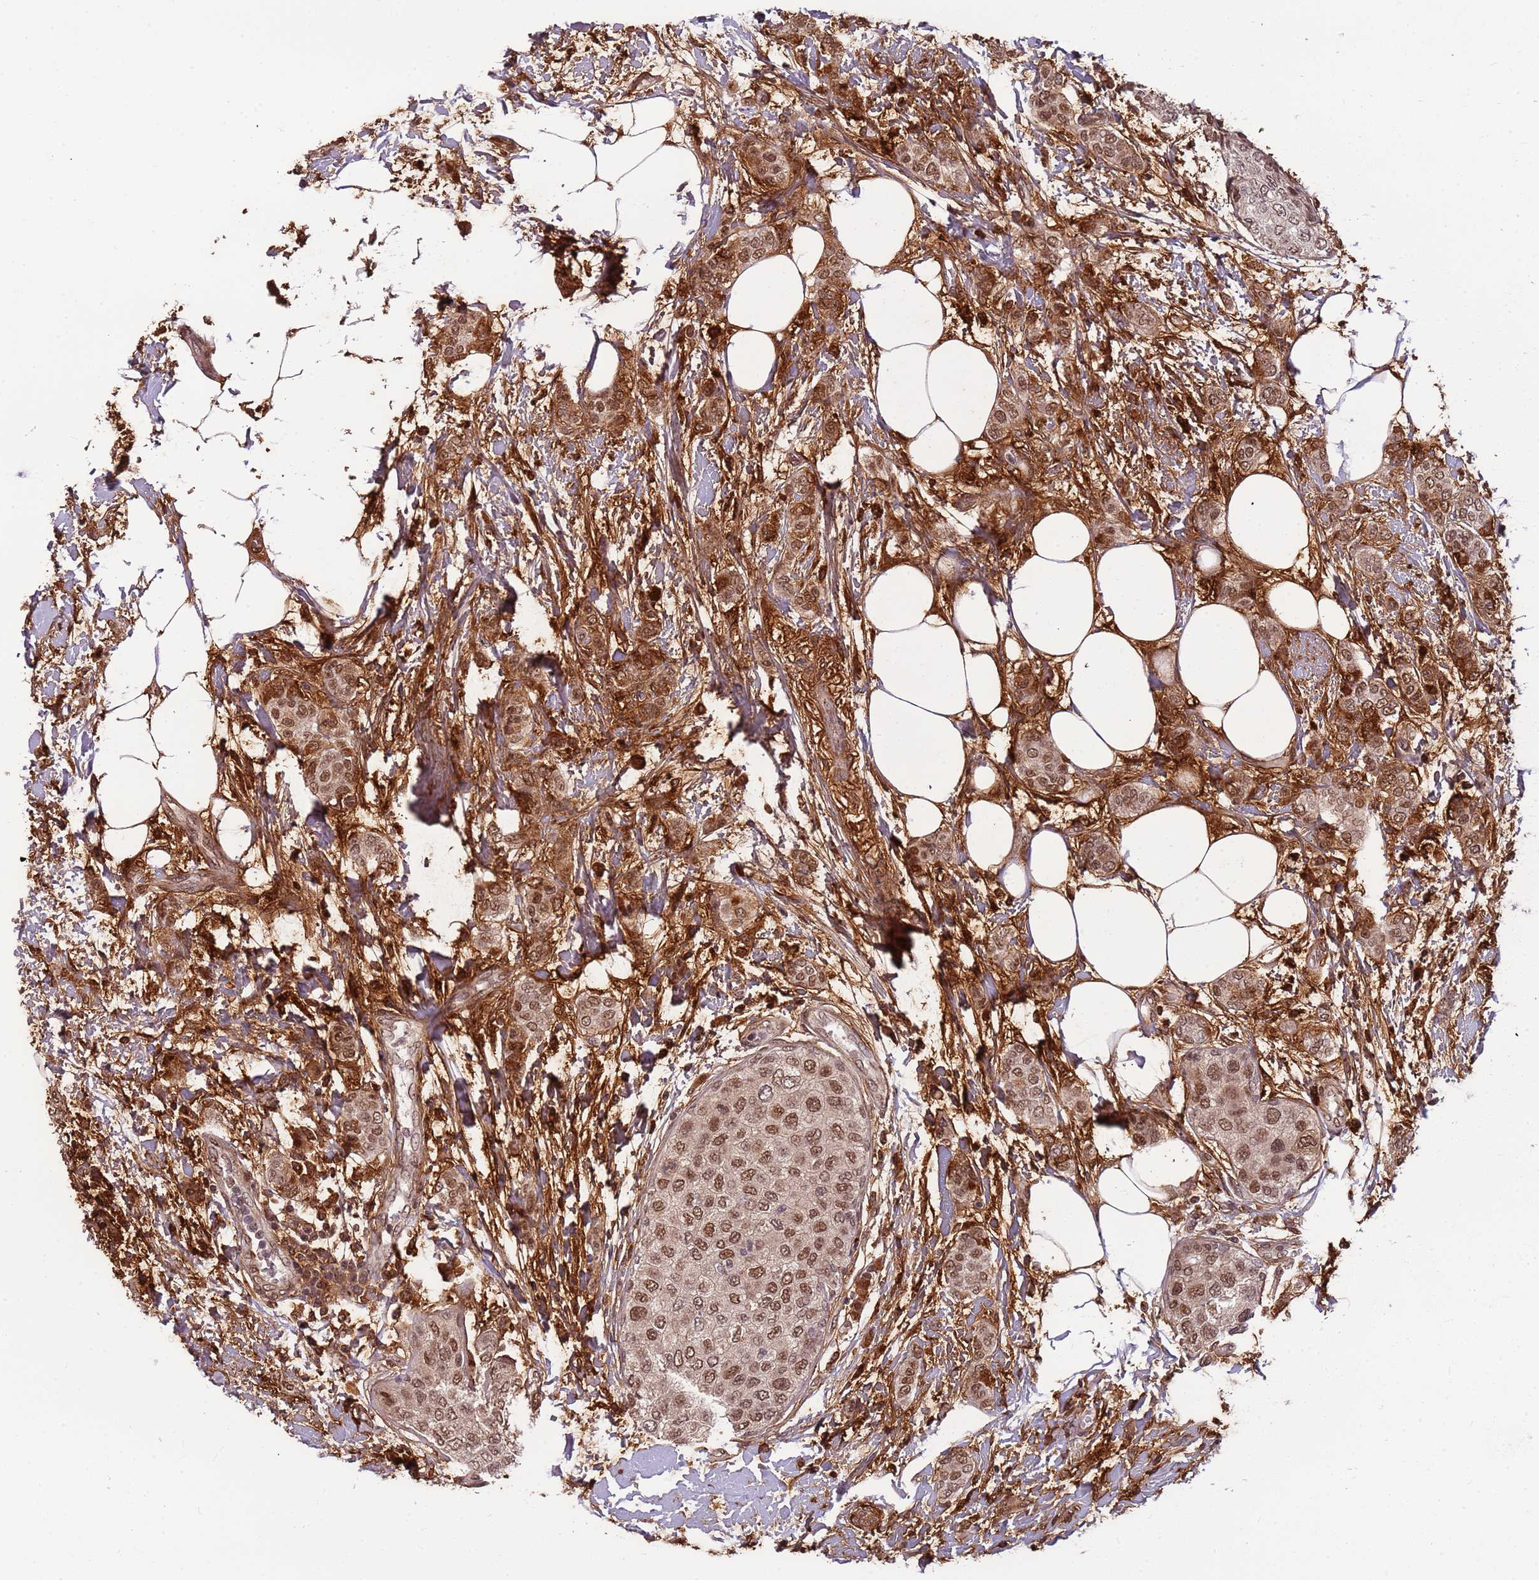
{"staining": {"intensity": "moderate", "quantity": ">75%", "location": "nuclear"}, "tissue": "breast cancer", "cell_type": "Tumor cells", "image_type": "cancer", "snomed": [{"axis": "morphology", "description": "Duct carcinoma"}, {"axis": "topography", "description": "Breast"}], "caption": "Tumor cells exhibit moderate nuclear staining in about >75% of cells in invasive ductal carcinoma (breast).", "gene": "POLR3H", "patient": {"sex": "female", "age": 72}}